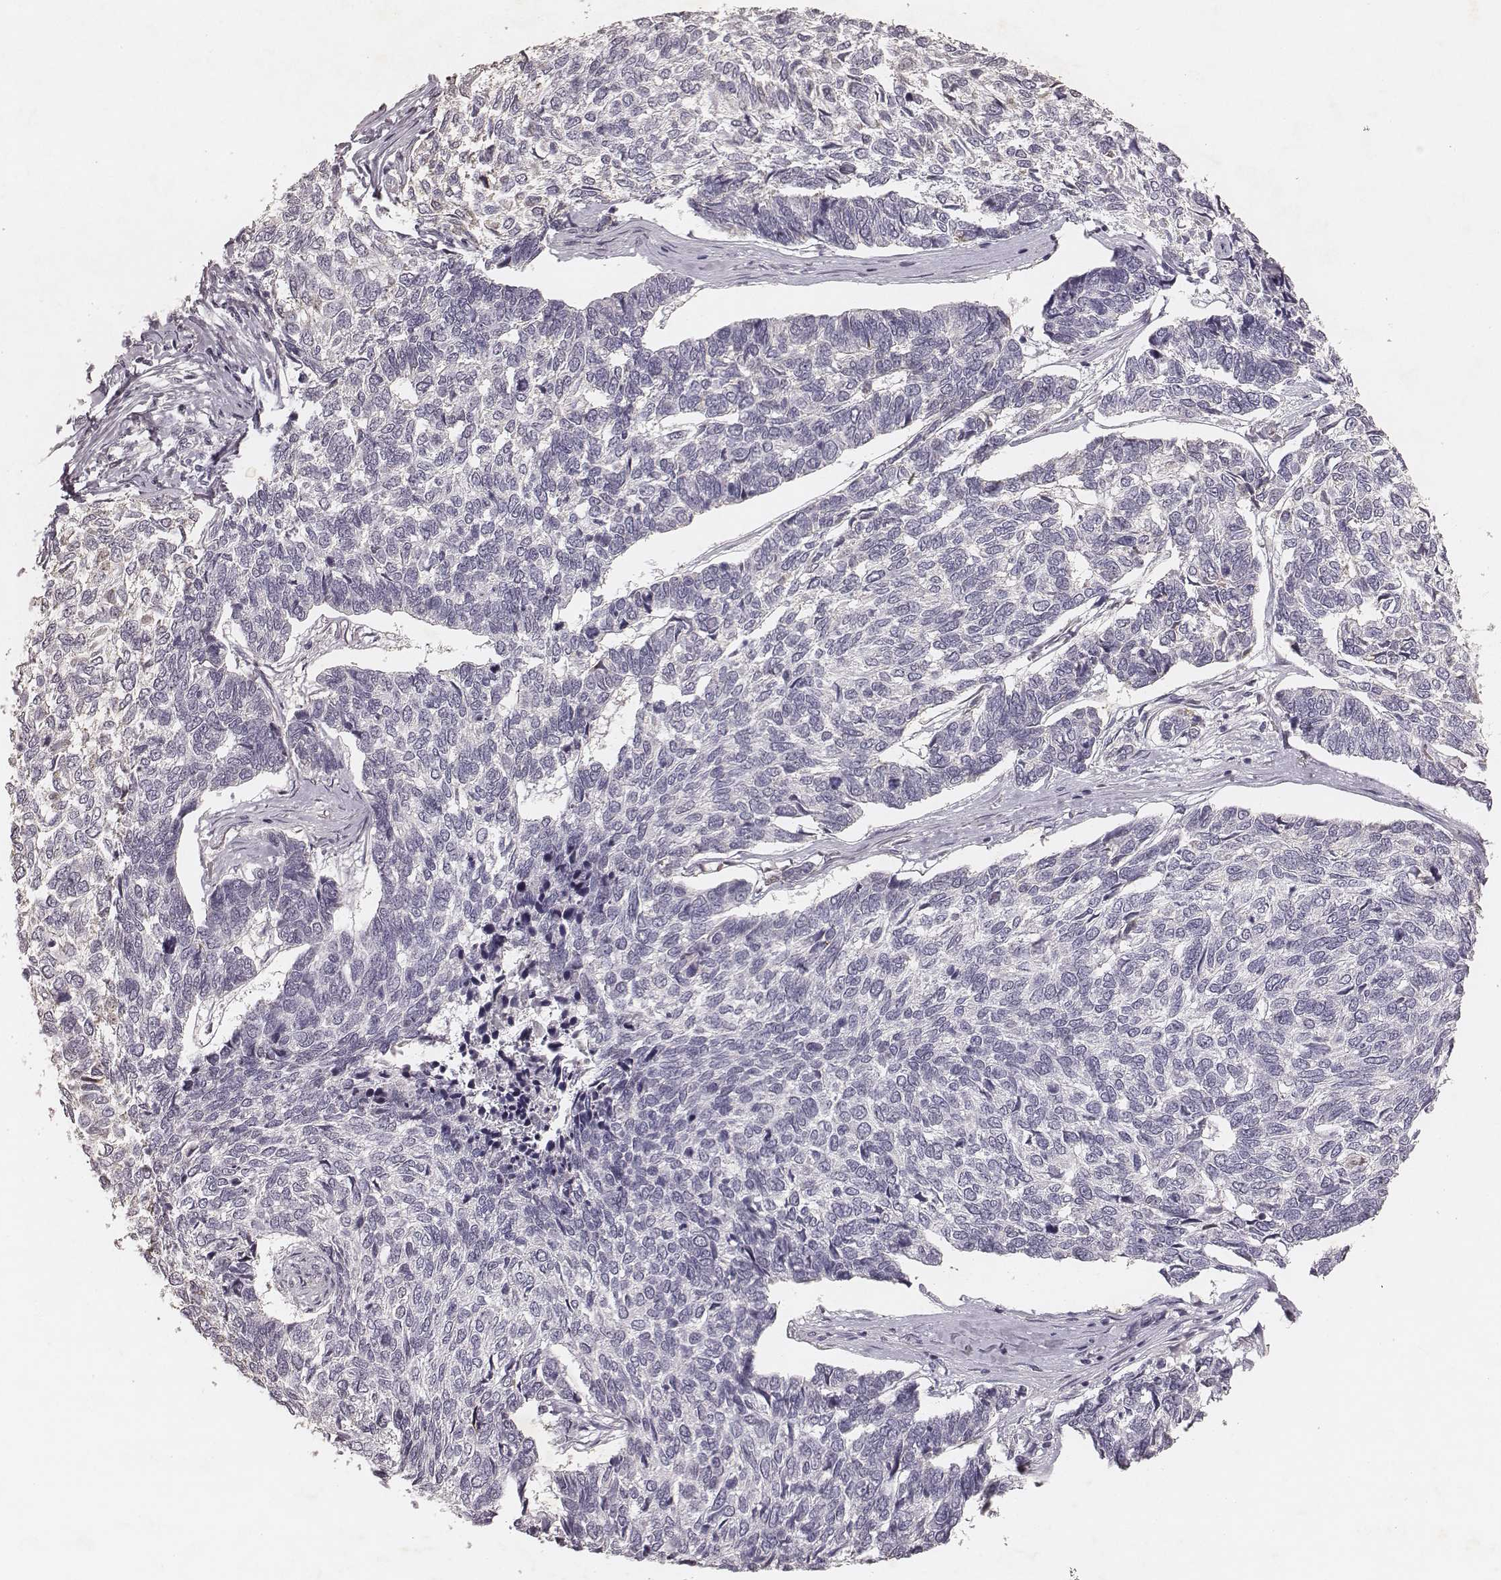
{"staining": {"intensity": "negative", "quantity": "none", "location": "none"}, "tissue": "skin cancer", "cell_type": "Tumor cells", "image_type": "cancer", "snomed": [{"axis": "morphology", "description": "Basal cell carcinoma"}, {"axis": "topography", "description": "Skin"}], "caption": "IHC micrograph of human basal cell carcinoma (skin) stained for a protein (brown), which displays no expression in tumor cells. (Immunohistochemistry (ihc), brightfield microscopy, high magnification).", "gene": "MADCAM1", "patient": {"sex": "female", "age": 65}}